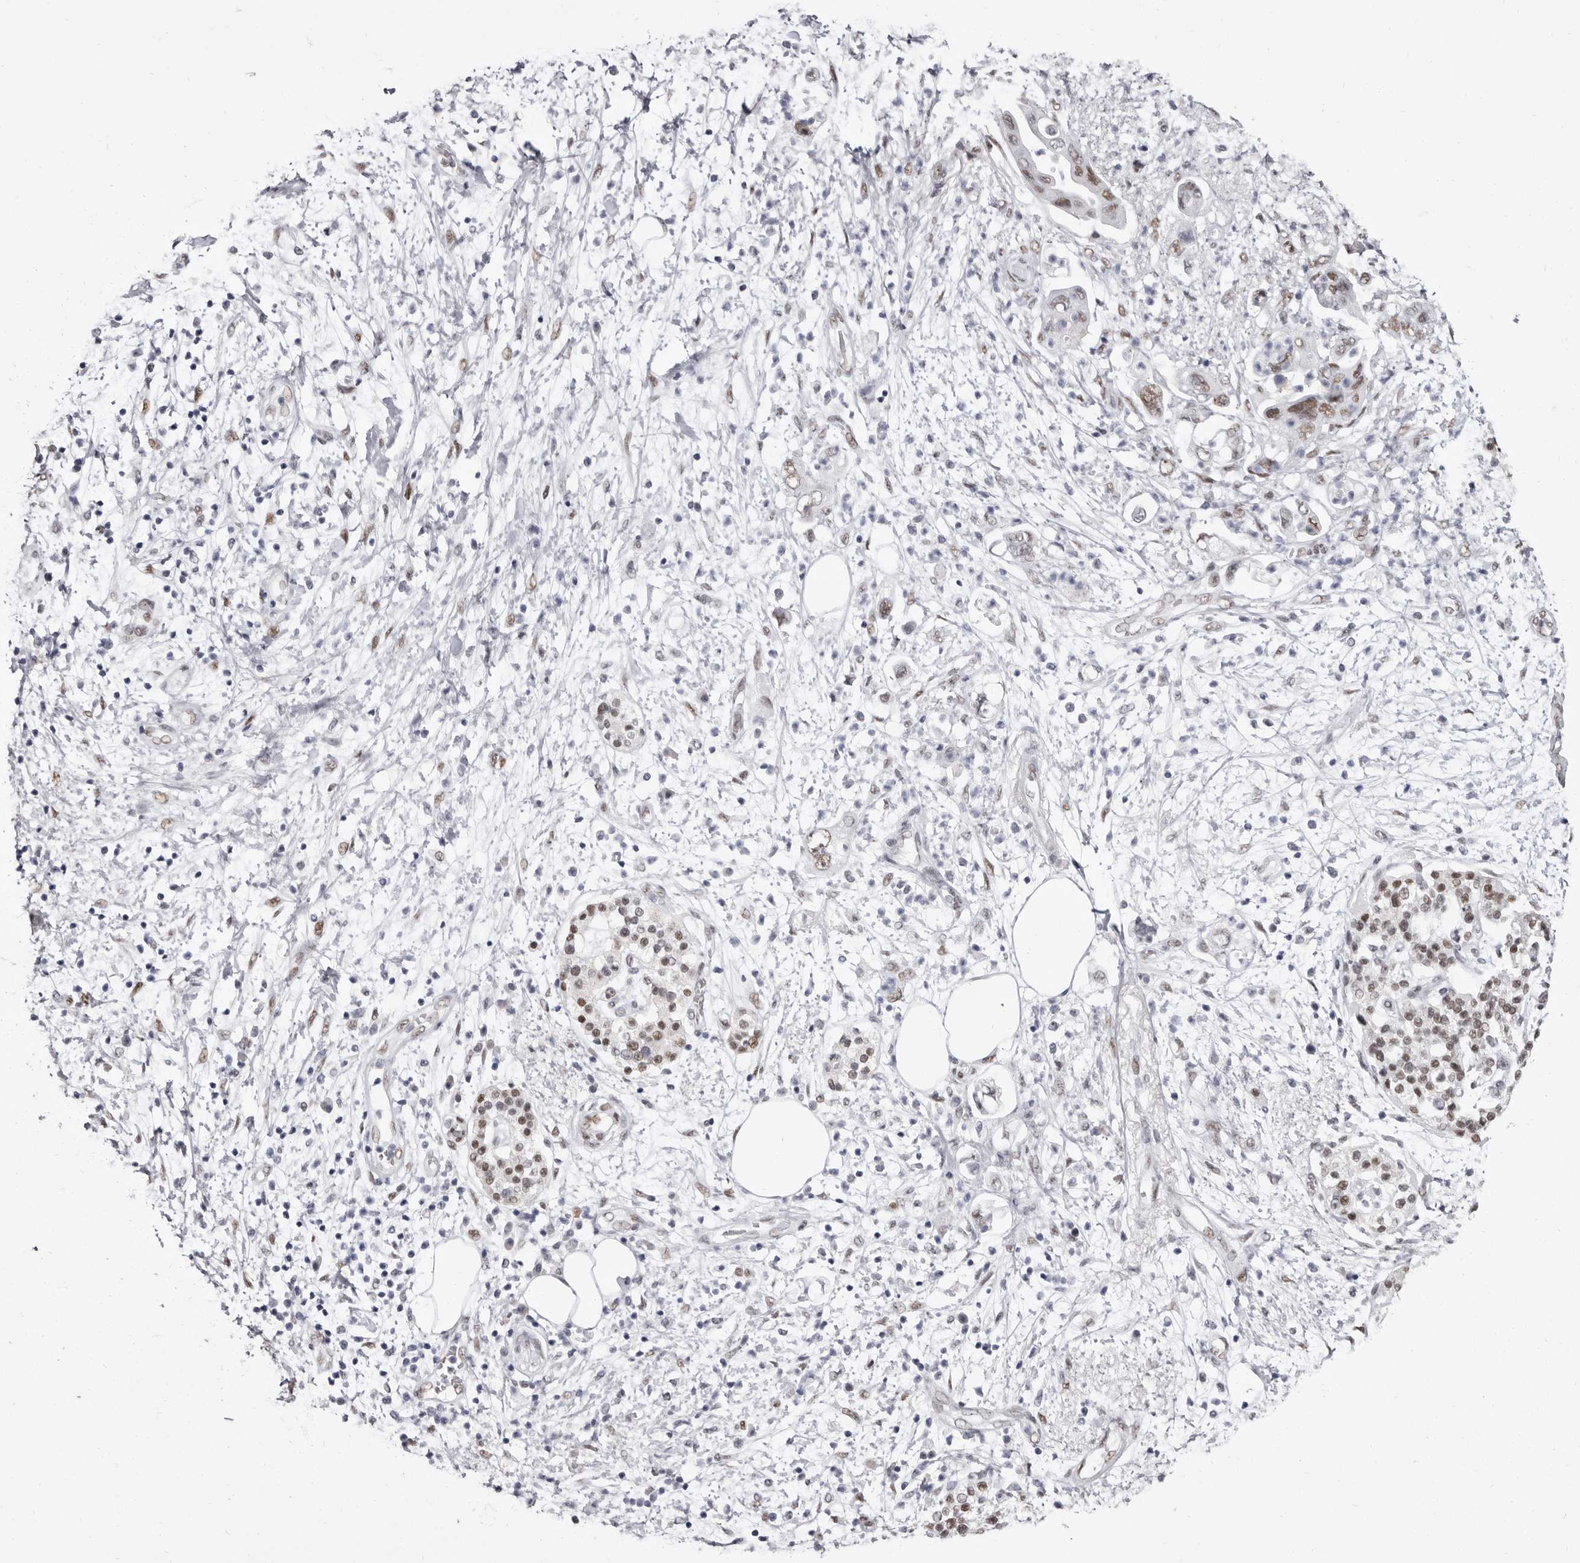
{"staining": {"intensity": "moderate", "quantity": "25%-75%", "location": "nuclear"}, "tissue": "pancreatic cancer", "cell_type": "Tumor cells", "image_type": "cancer", "snomed": [{"axis": "morphology", "description": "Adenocarcinoma, NOS"}, {"axis": "topography", "description": "Pancreas"}], "caption": "Moderate nuclear staining is identified in about 25%-75% of tumor cells in pancreatic cancer.", "gene": "ZNF326", "patient": {"sex": "female", "age": 73}}